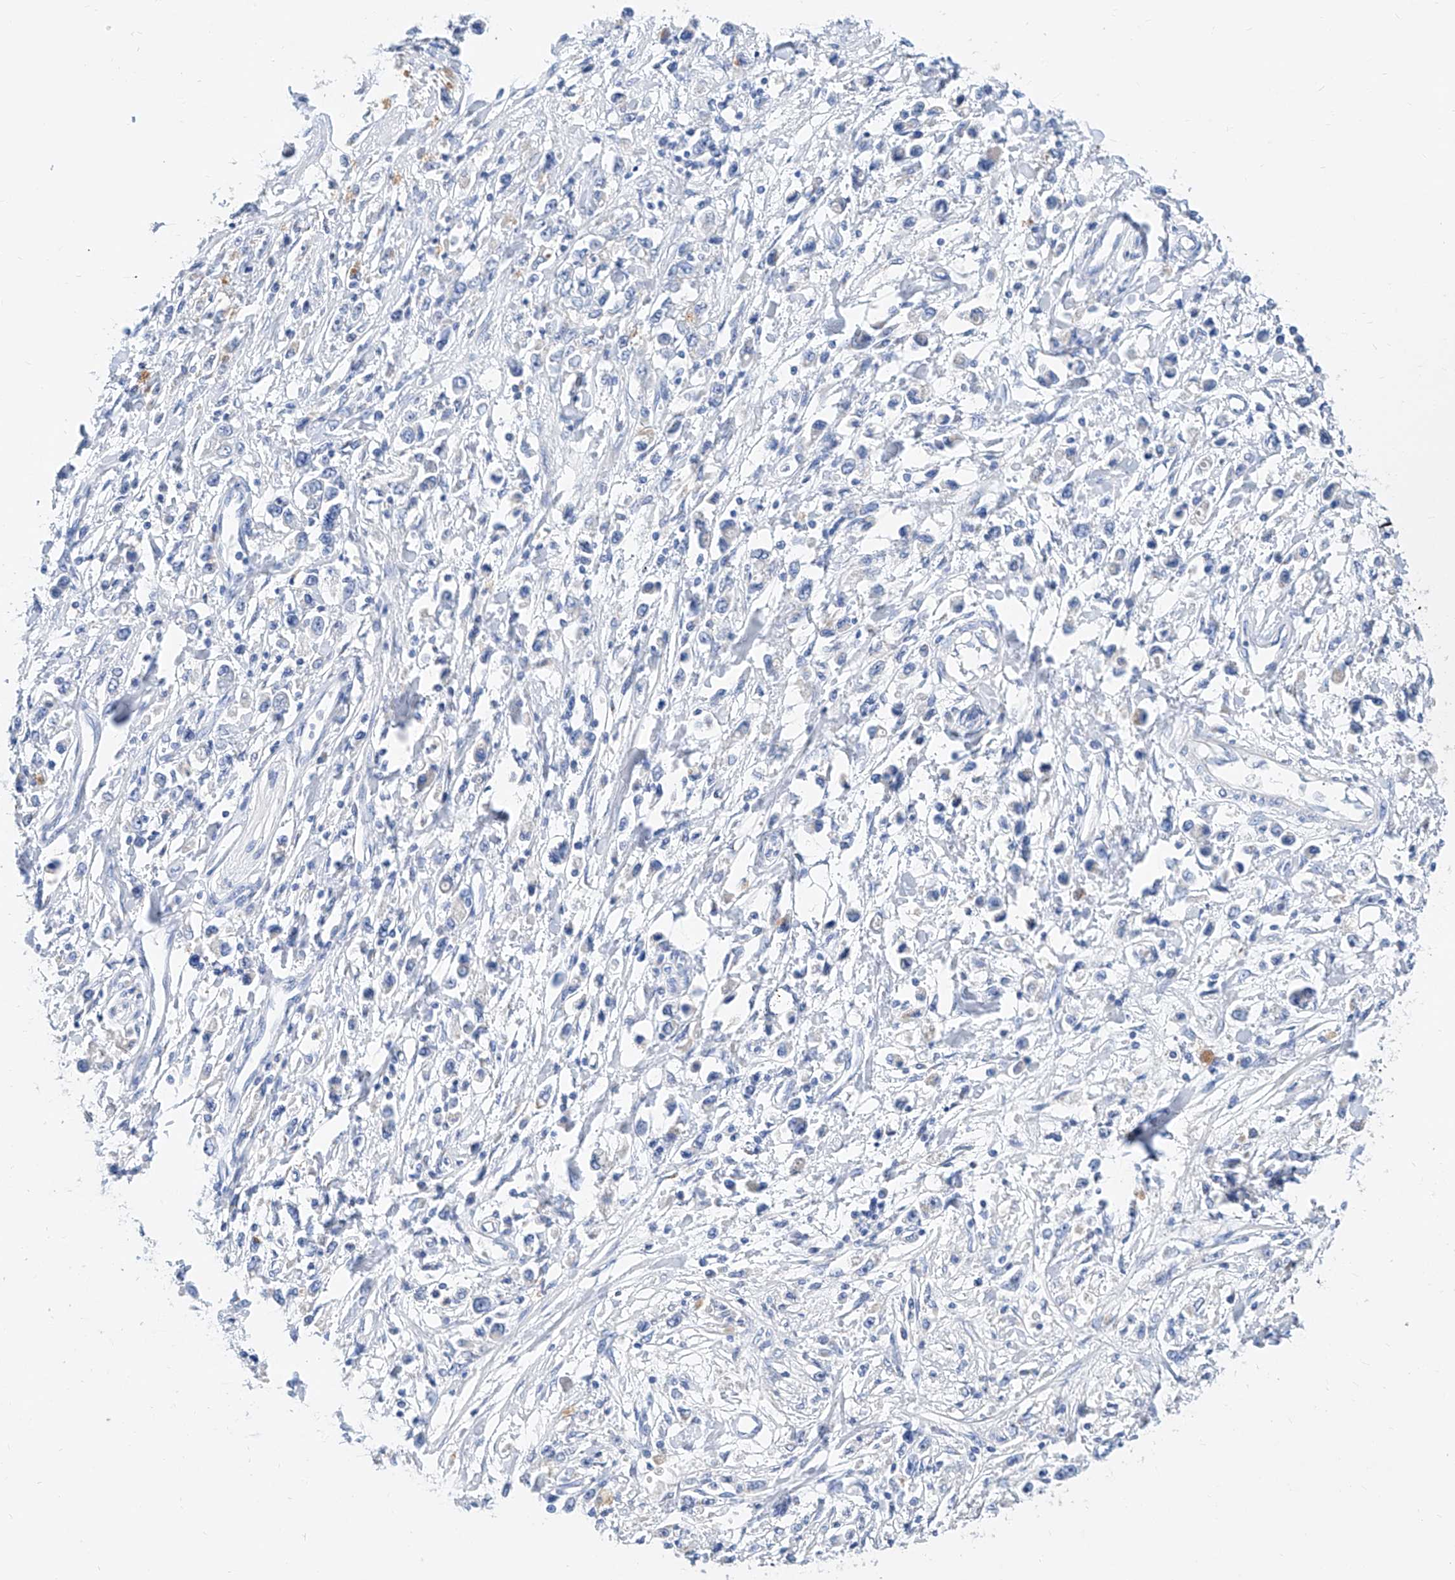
{"staining": {"intensity": "negative", "quantity": "none", "location": "none"}, "tissue": "stomach cancer", "cell_type": "Tumor cells", "image_type": "cancer", "snomed": [{"axis": "morphology", "description": "Adenocarcinoma, NOS"}, {"axis": "topography", "description": "Stomach"}], "caption": "Immunohistochemistry (IHC) photomicrograph of adenocarcinoma (stomach) stained for a protein (brown), which displays no staining in tumor cells.", "gene": "SLC25A29", "patient": {"sex": "female", "age": 59}}